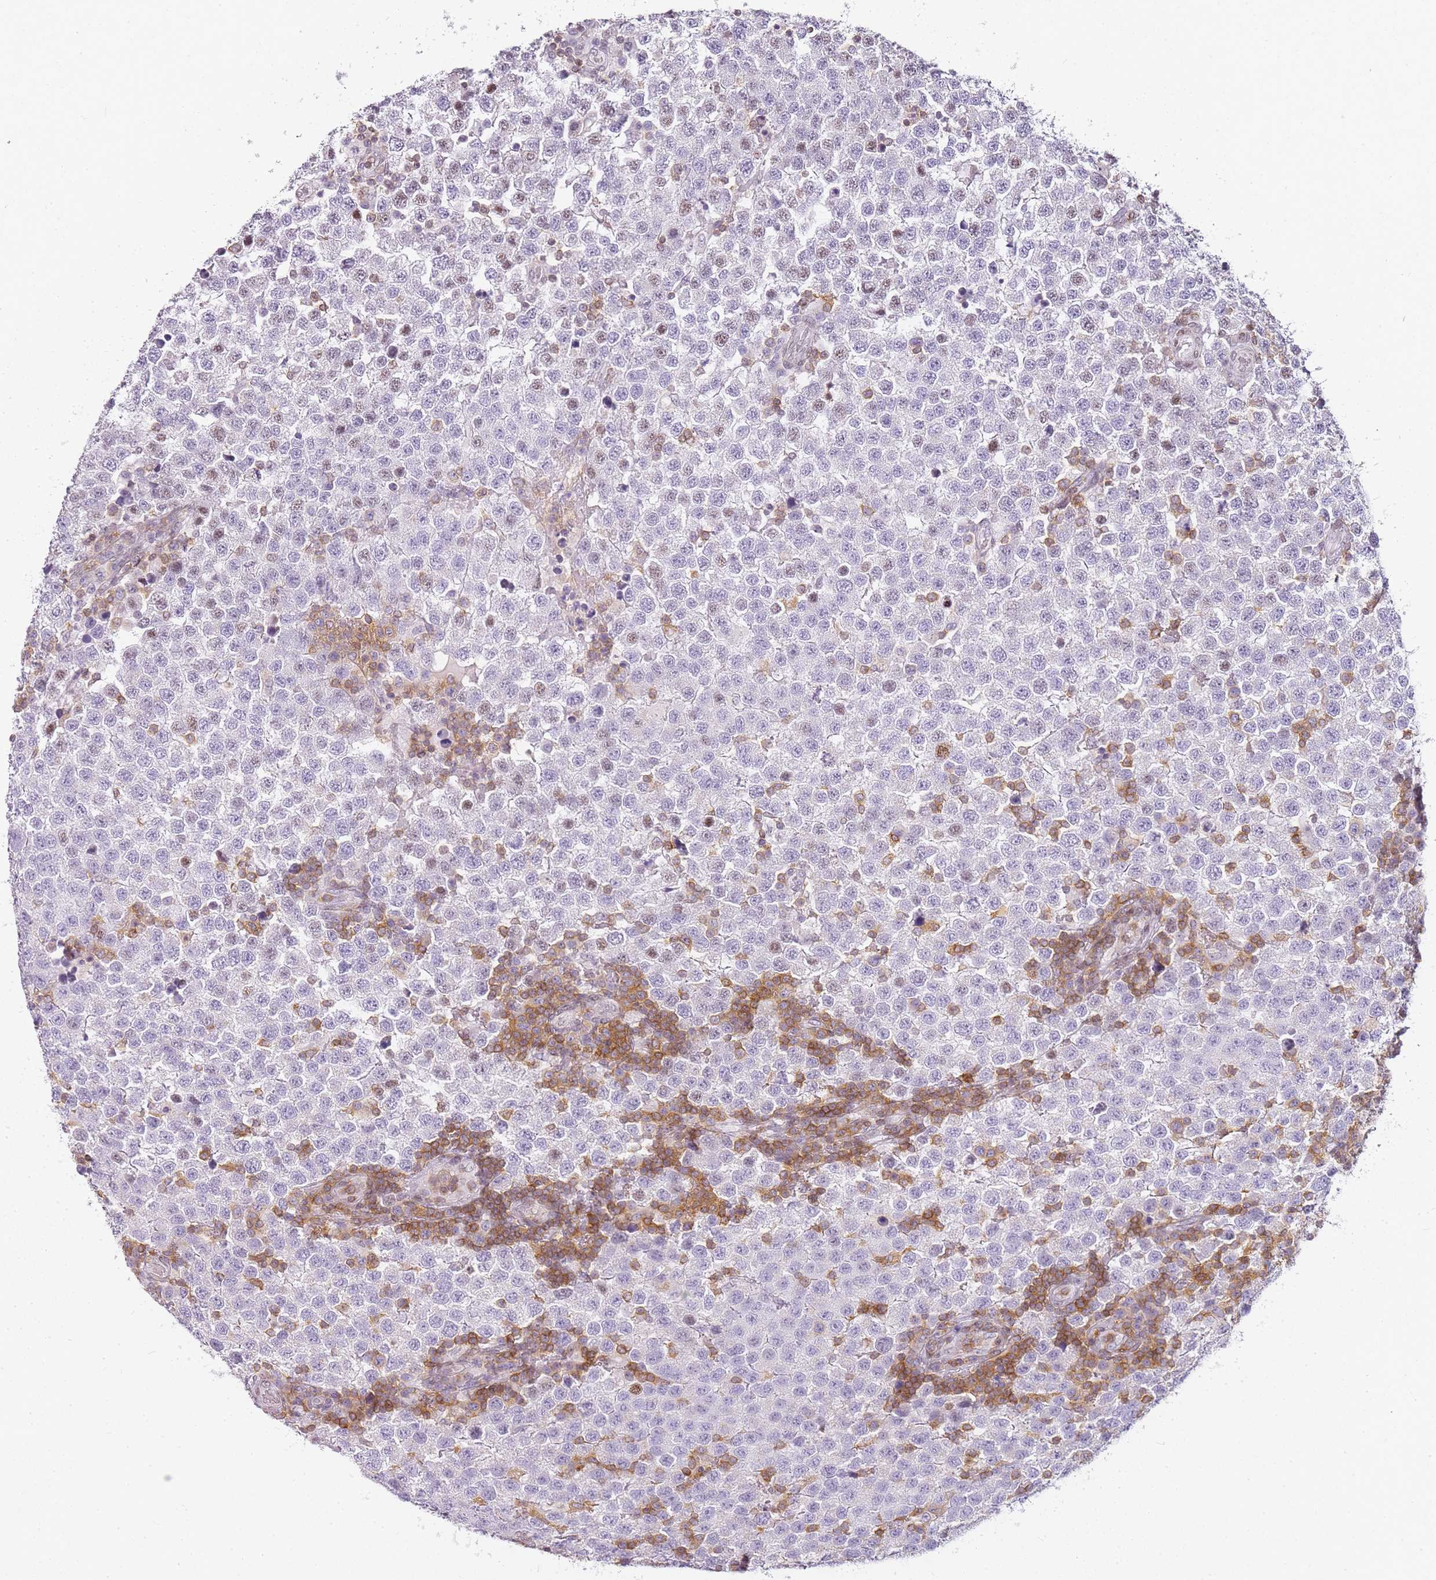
{"staining": {"intensity": "weak", "quantity": "<25%", "location": "nuclear"}, "tissue": "testis cancer", "cell_type": "Tumor cells", "image_type": "cancer", "snomed": [{"axis": "morphology", "description": "Seminoma, NOS"}, {"axis": "topography", "description": "Testis"}], "caption": "Testis cancer was stained to show a protein in brown. There is no significant expression in tumor cells.", "gene": "JAKMIP1", "patient": {"sex": "male", "age": 34}}